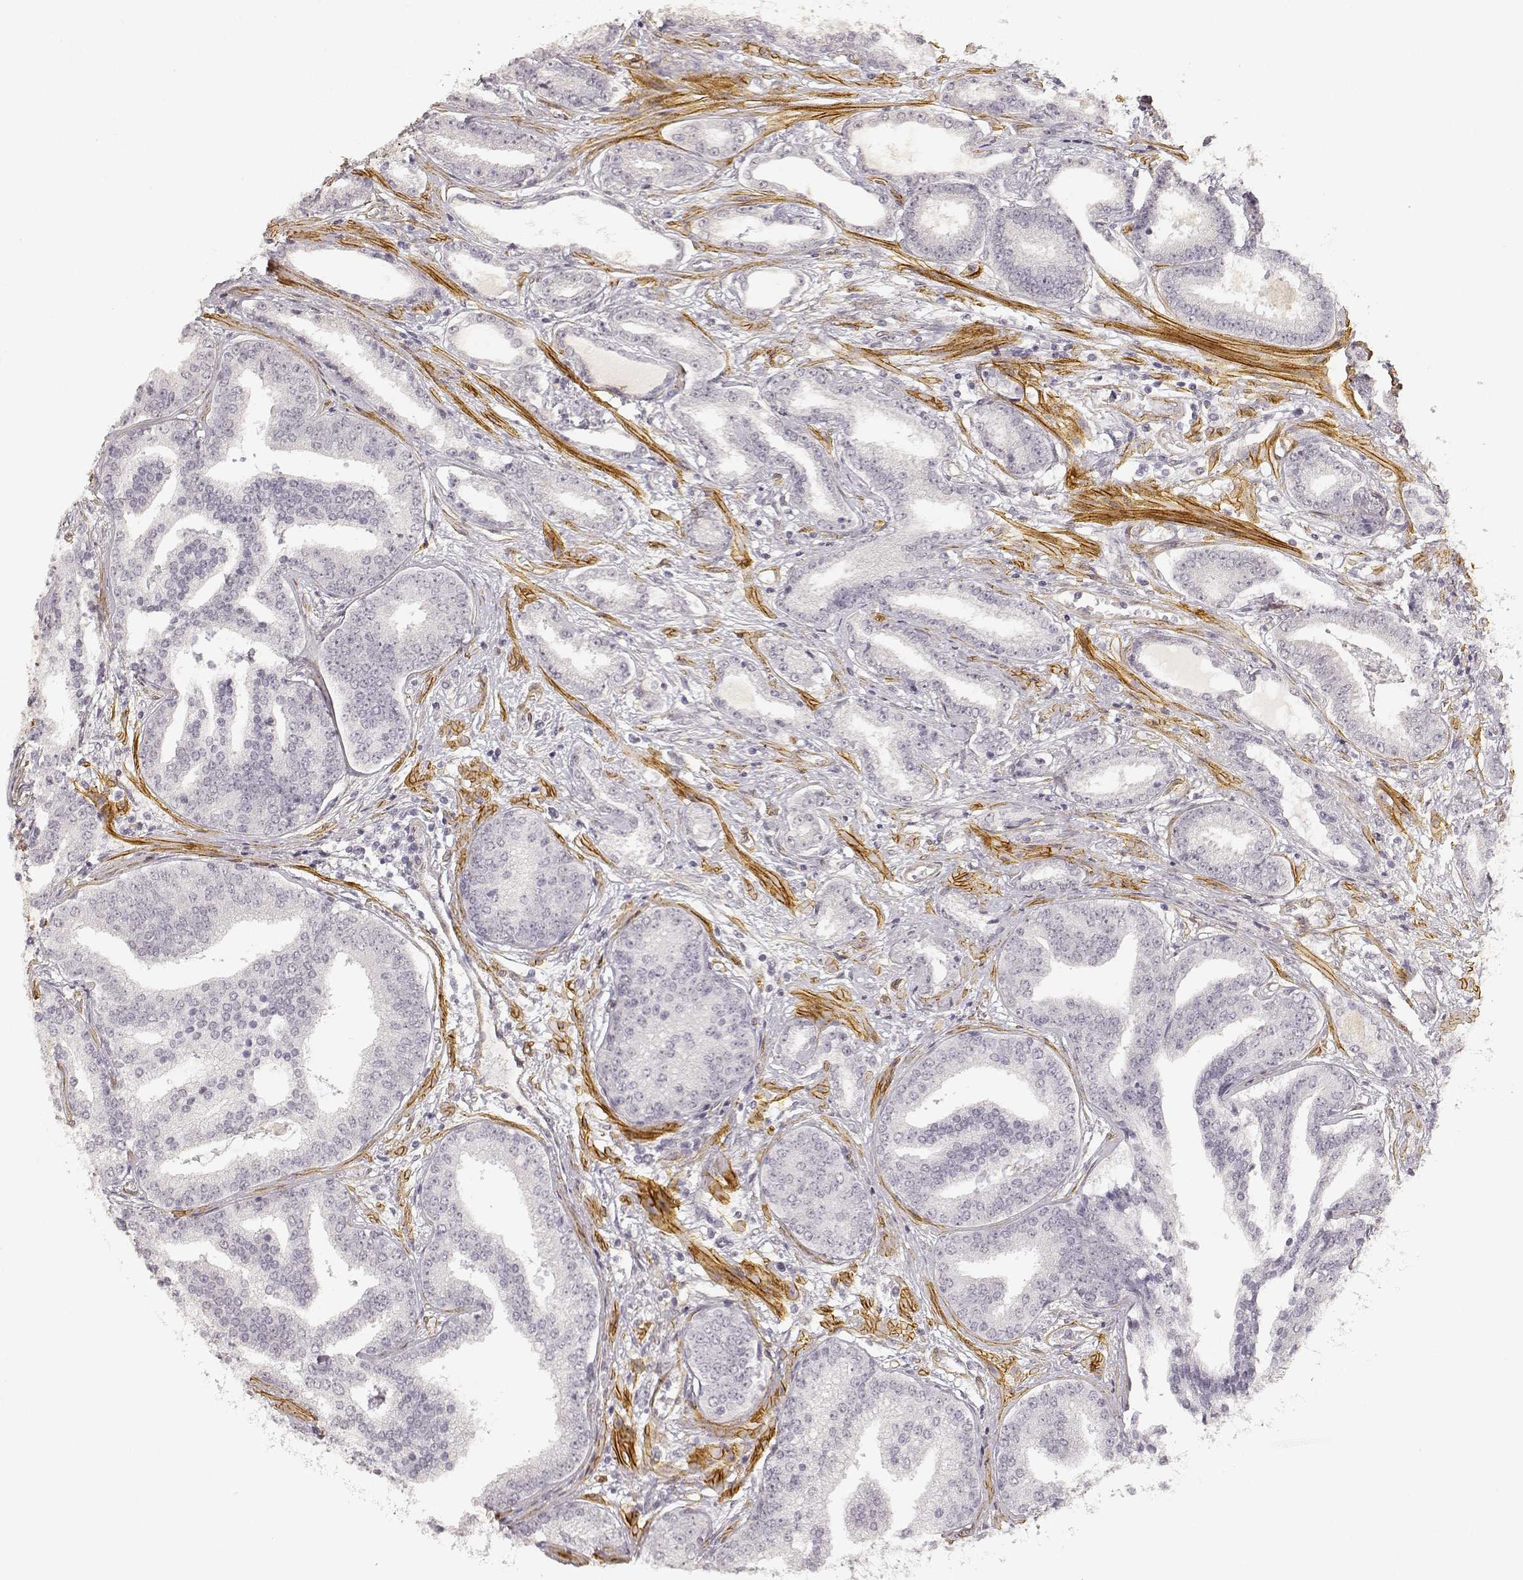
{"staining": {"intensity": "negative", "quantity": "none", "location": "none"}, "tissue": "prostate cancer", "cell_type": "Tumor cells", "image_type": "cancer", "snomed": [{"axis": "morphology", "description": "Adenocarcinoma, NOS"}, {"axis": "topography", "description": "Prostate"}], "caption": "Immunohistochemical staining of human prostate cancer demonstrates no significant expression in tumor cells.", "gene": "LAMA4", "patient": {"sex": "male", "age": 64}}